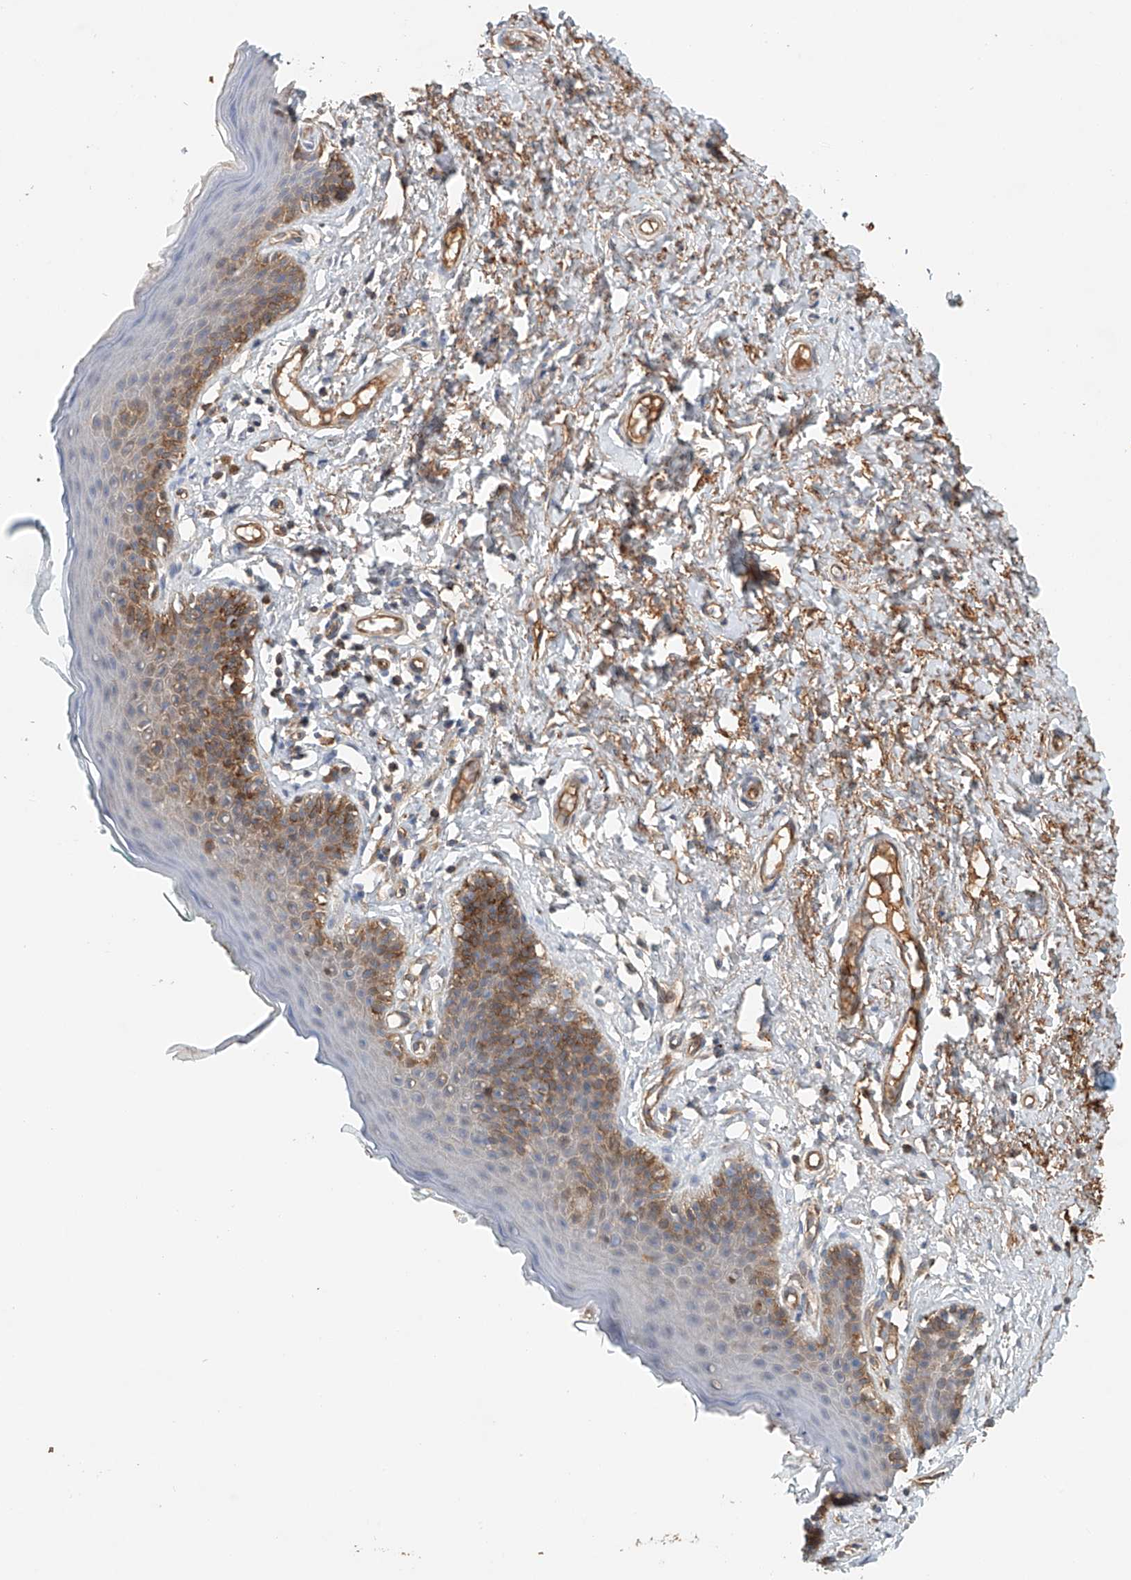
{"staining": {"intensity": "moderate", "quantity": "<25%", "location": "cytoplasmic/membranous"}, "tissue": "skin", "cell_type": "Epidermal cells", "image_type": "normal", "snomed": [{"axis": "morphology", "description": "Normal tissue, NOS"}, {"axis": "topography", "description": "Vulva"}], "caption": "About <25% of epidermal cells in benign human skin display moderate cytoplasmic/membranous protein staining as visualized by brown immunohistochemical staining.", "gene": "FRYL", "patient": {"sex": "female", "age": 66}}